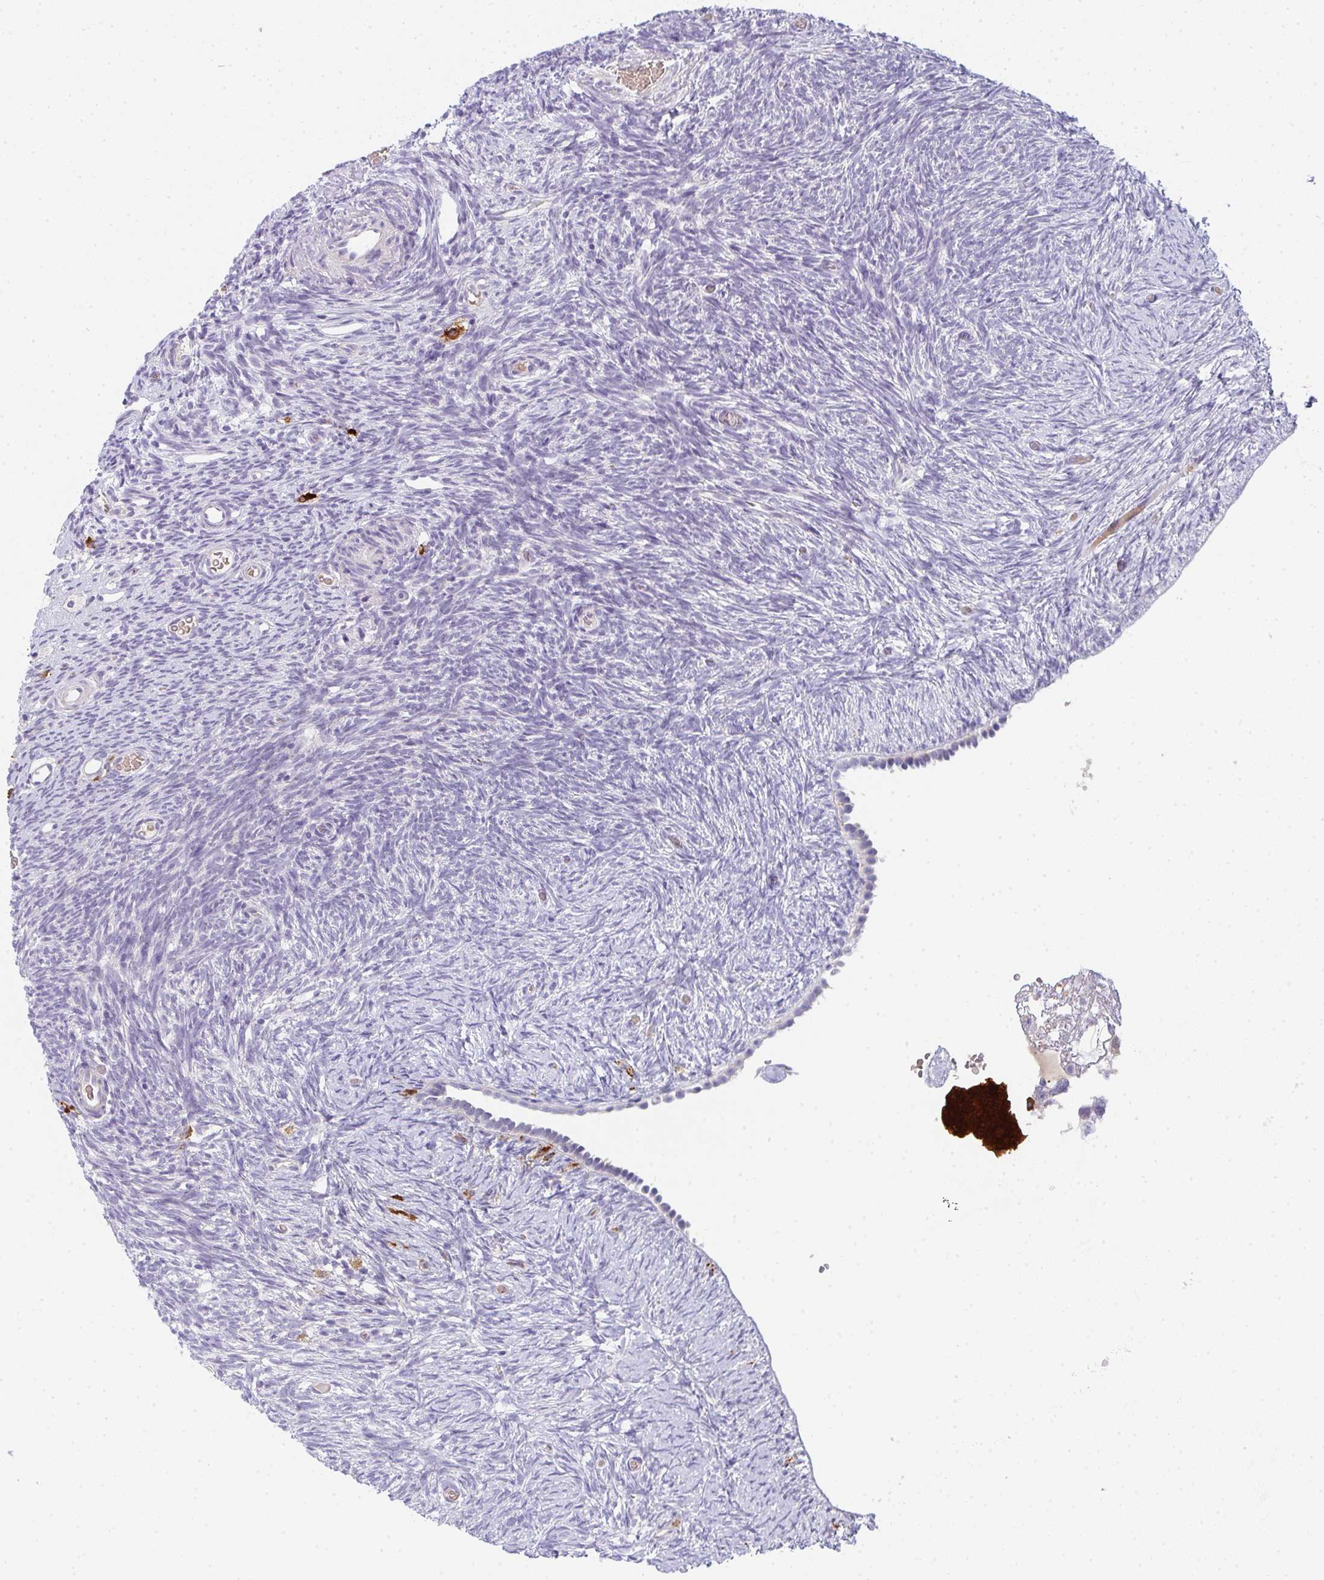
{"staining": {"intensity": "negative", "quantity": "none", "location": "none"}, "tissue": "ovary", "cell_type": "Follicle cells", "image_type": "normal", "snomed": [{"axis": "morphology", "description": "Normal tissue, NOS"}, {"axis": "topography", "description": "Ovary"}], "caption": "The image reveals no significant positivity in follicle cells of ovary.", "gene": "CACNA1S", "patient": {"sex": "female", "age": 39}}